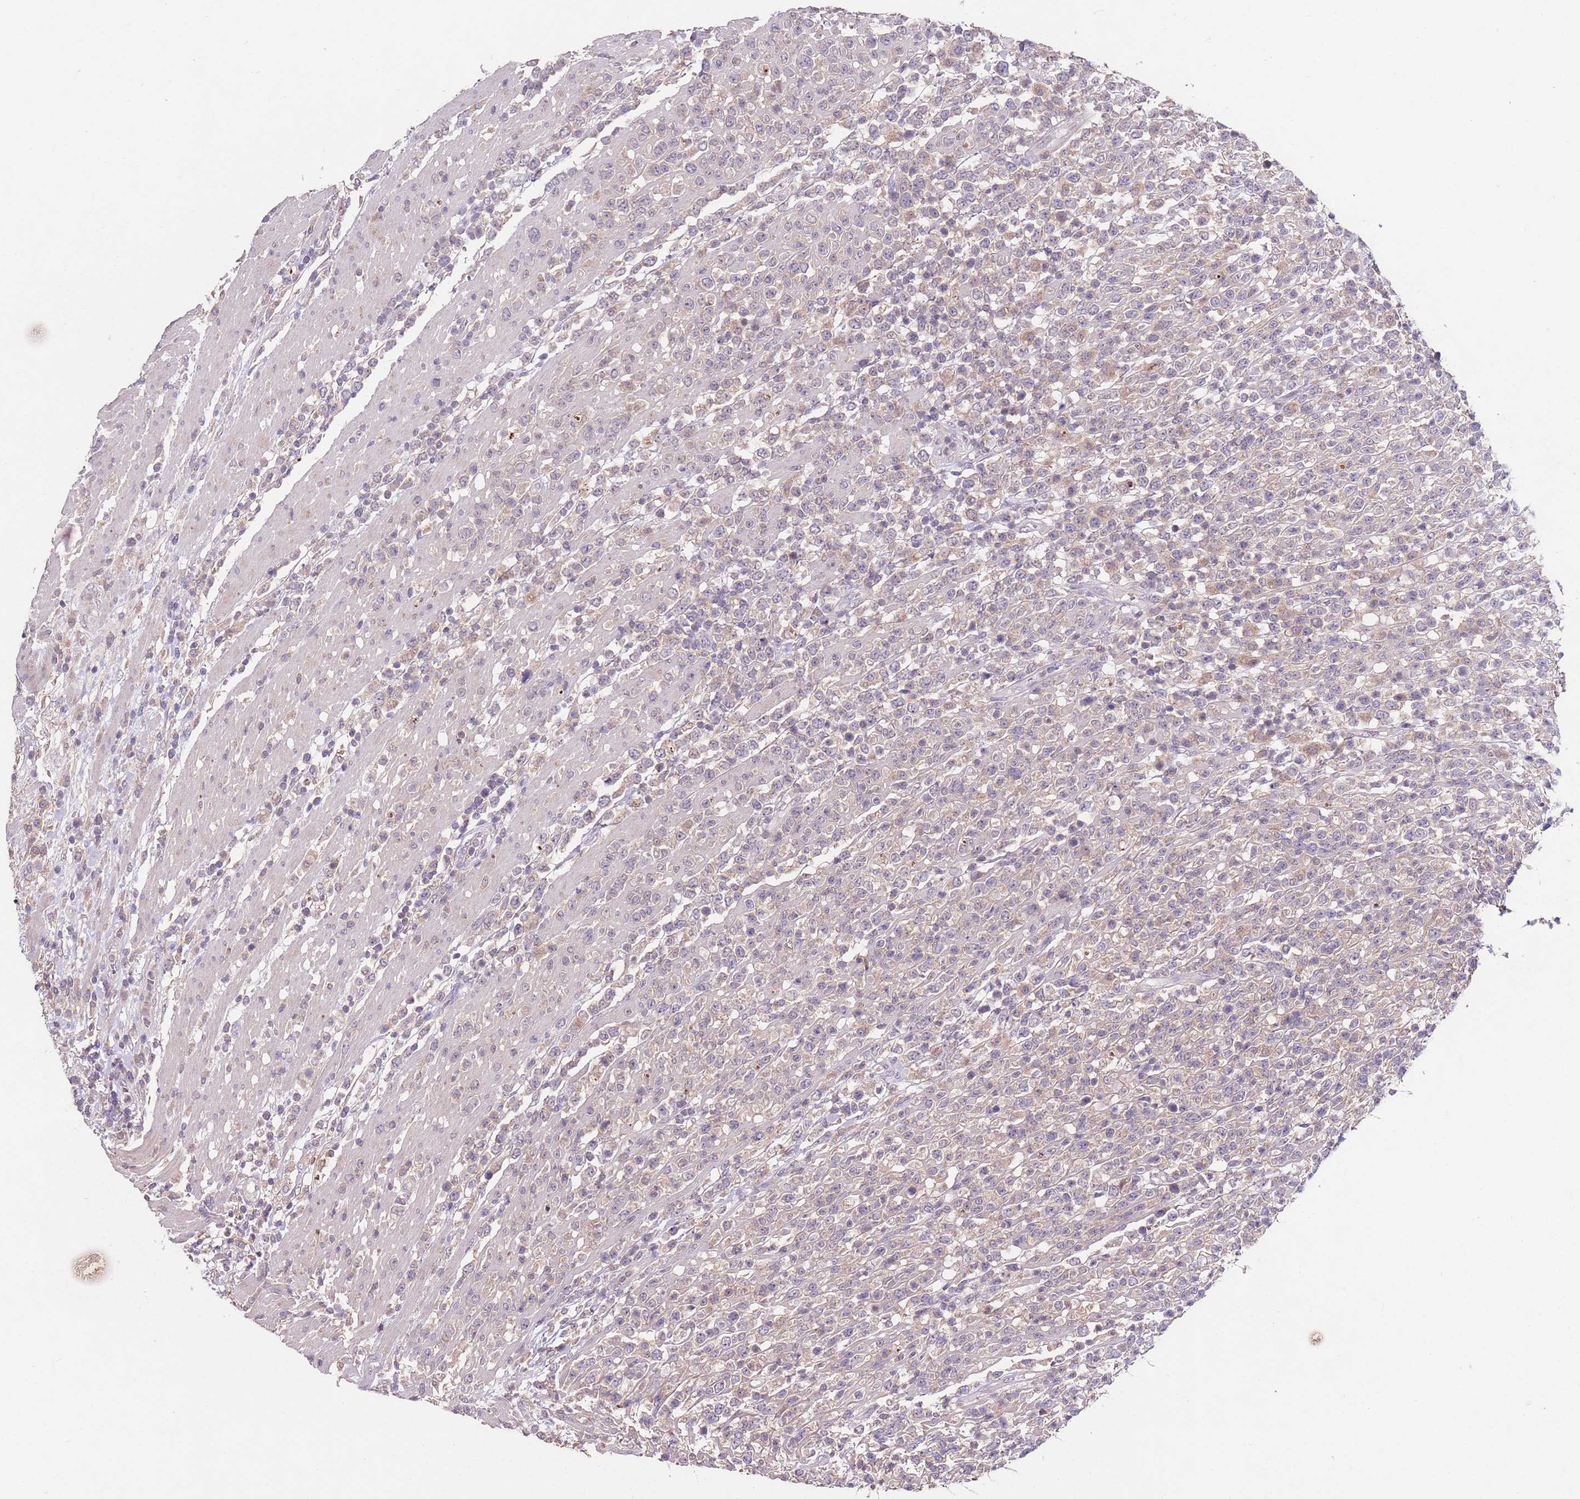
{"staining": {"intensity": "negative", "quantity": "none", "location": "none"}, "tissue": "lymphoma", "cell_type": "Tumor cells", "image_type": "cancer", "snomed": [{"axis": "morphology", "description": "Malignant lymphoma, non-Hodgkin's type, High grade"}, {"axis": "topography", "description": "Colon"}], "caption": "Tumor cells show no significant staining in lymphoma.", "gene": "NRDE2", "patient": {"sex": "female", "age": 53}}